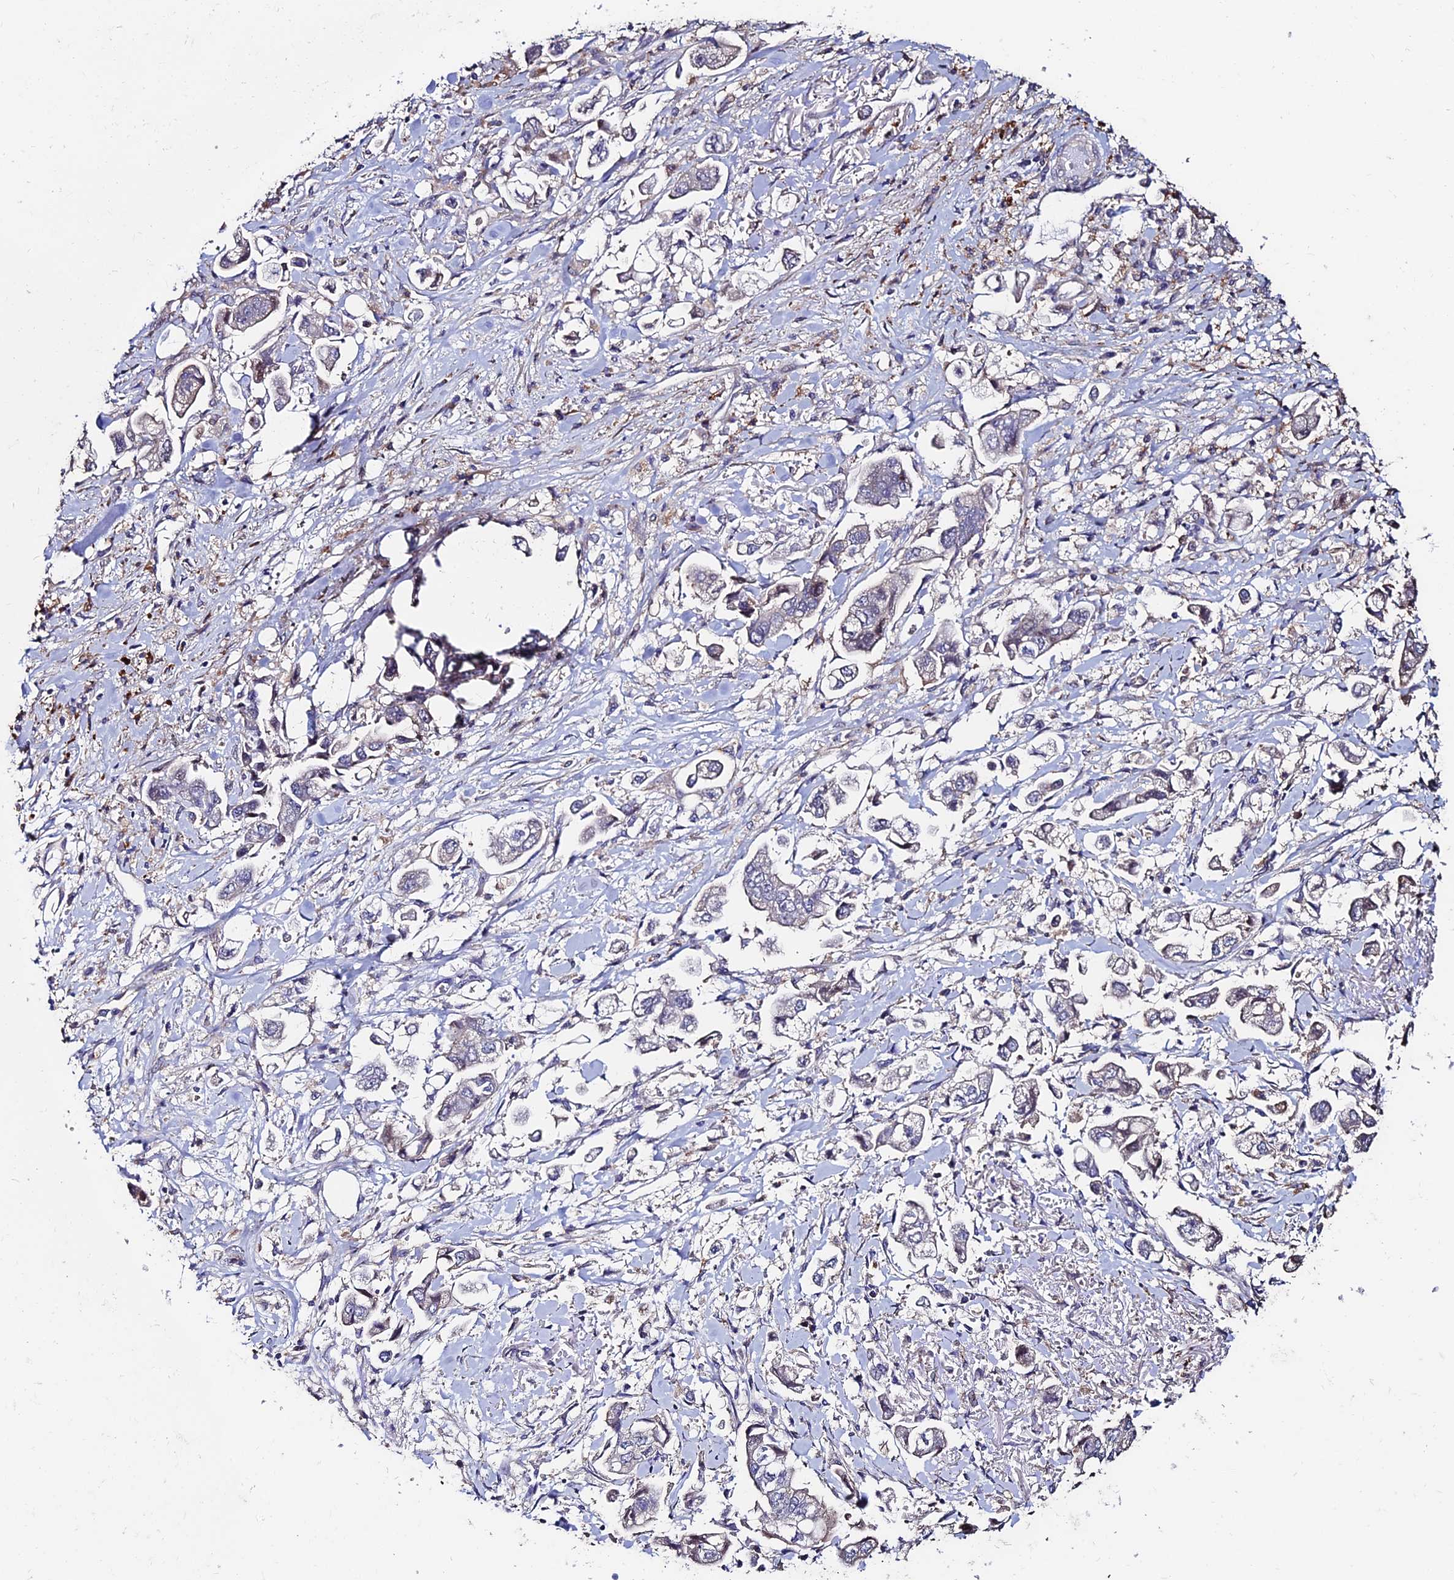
{"staining": {"intensity": "negative", "quantity": "none", "location": "none"}, "tissue": "stomach cancer", "cell_type": "Tumor cells", "image_type": "cancer", "snomed": [{"axis": "morphology", "description": "Adenocarcinoma, NOS"}, {"axis": "topography", "description": "Stomach"}], "caption": "Immunohistochemical staining of human stomach cancer displays no significant staining in tumor cells.", "gene": "ACTR5", "patient": {"sex": "male", "age": 62}}